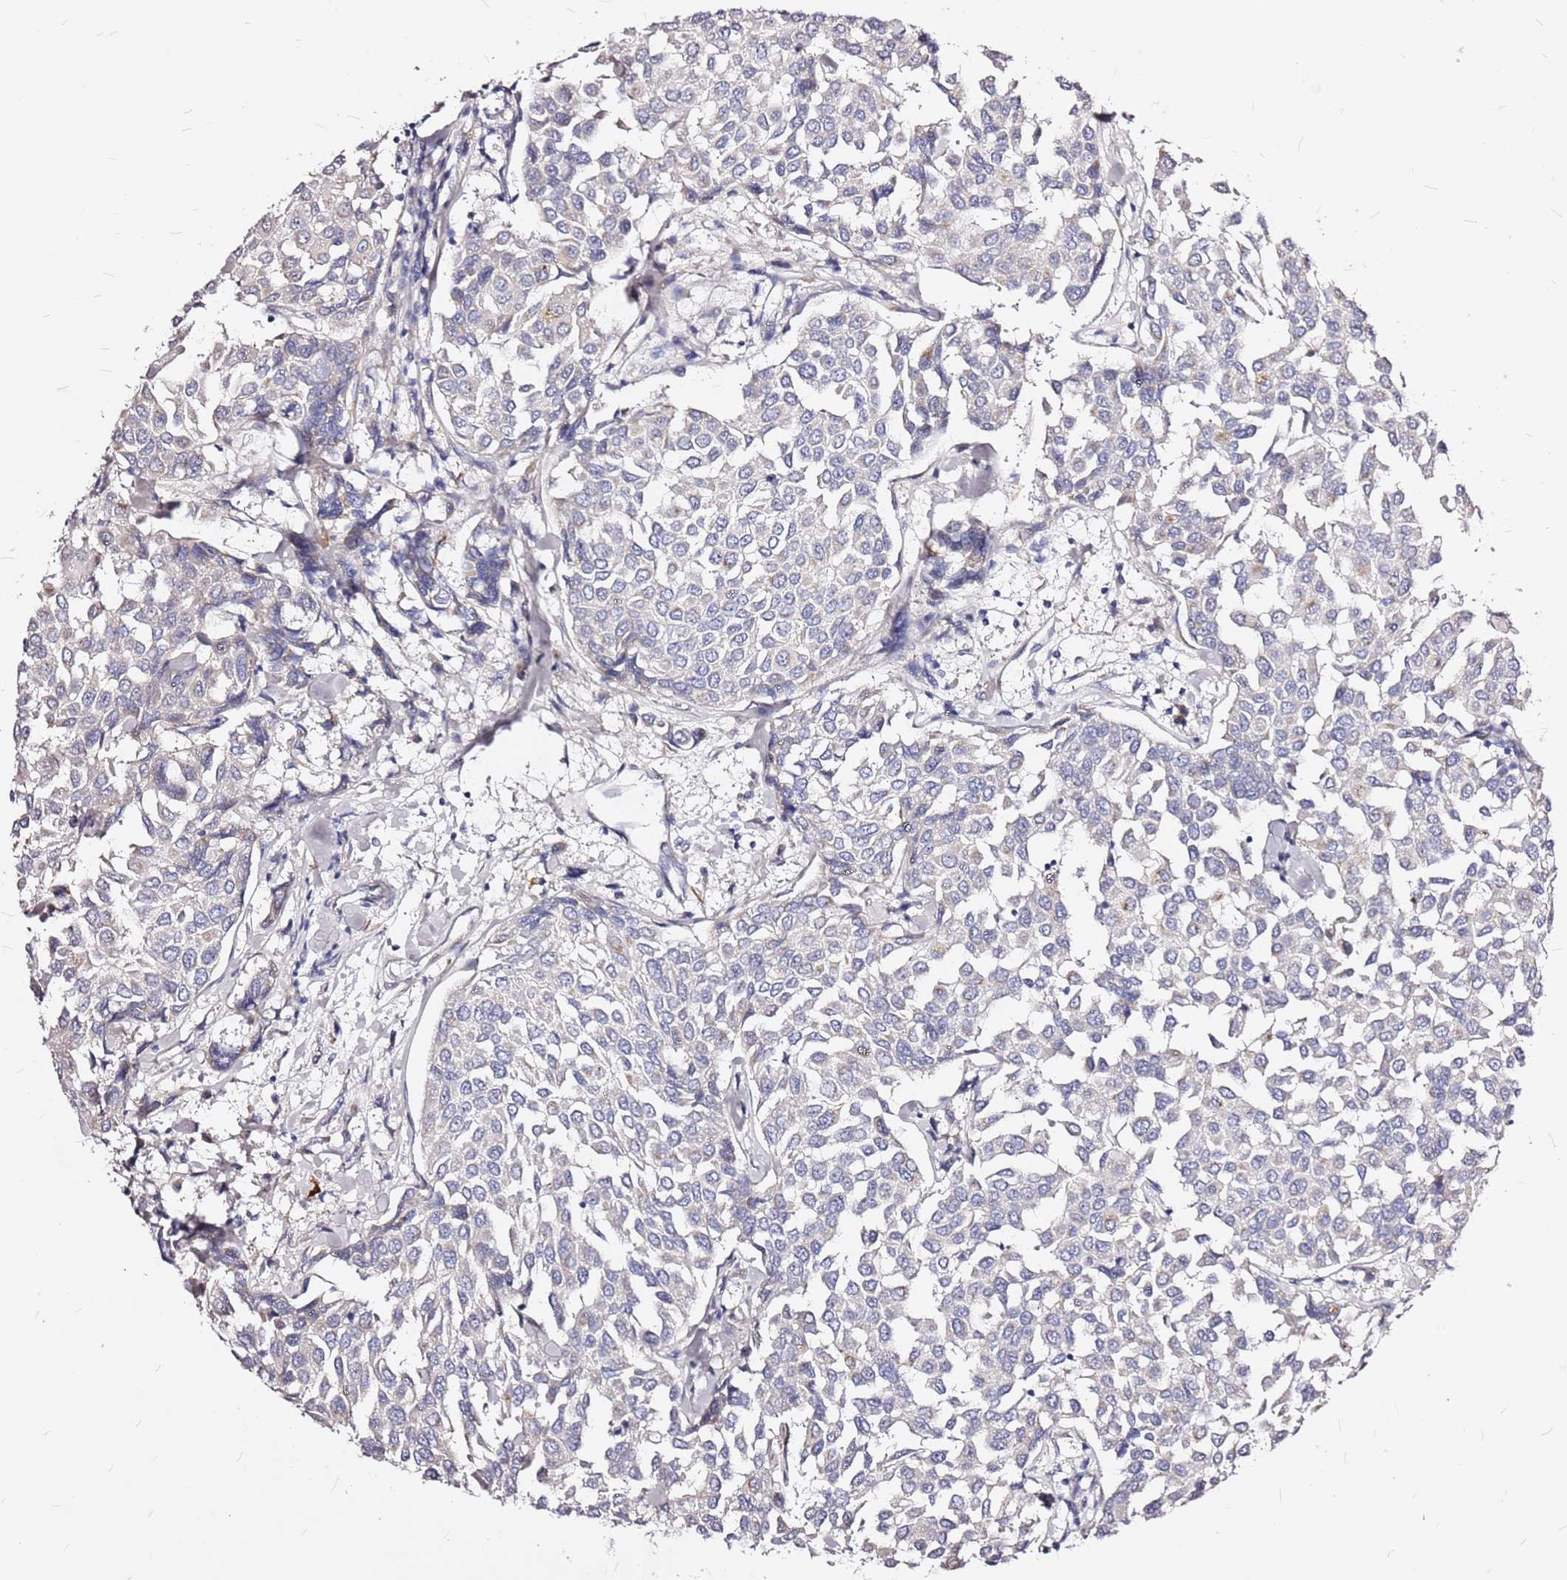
{"staining": {"intensity": "negative", "quantity": "none", "location": "none"}, "tissue": "breast cancer", "cell_type": "Tumor cells", "image_type": "cancer", "snomed": [{"axis": "morphology", "description": "Duct carcinoma"}, {"axis": "topography", "description": "Breast"}], "caption": "IHC micrograph of breast cancer (intraductal carcinoma) stained for a protein (brown), which displays no expression in tumor cells.", "gene": "CASD1", "patient": {"sex": "female", "age": 55}}